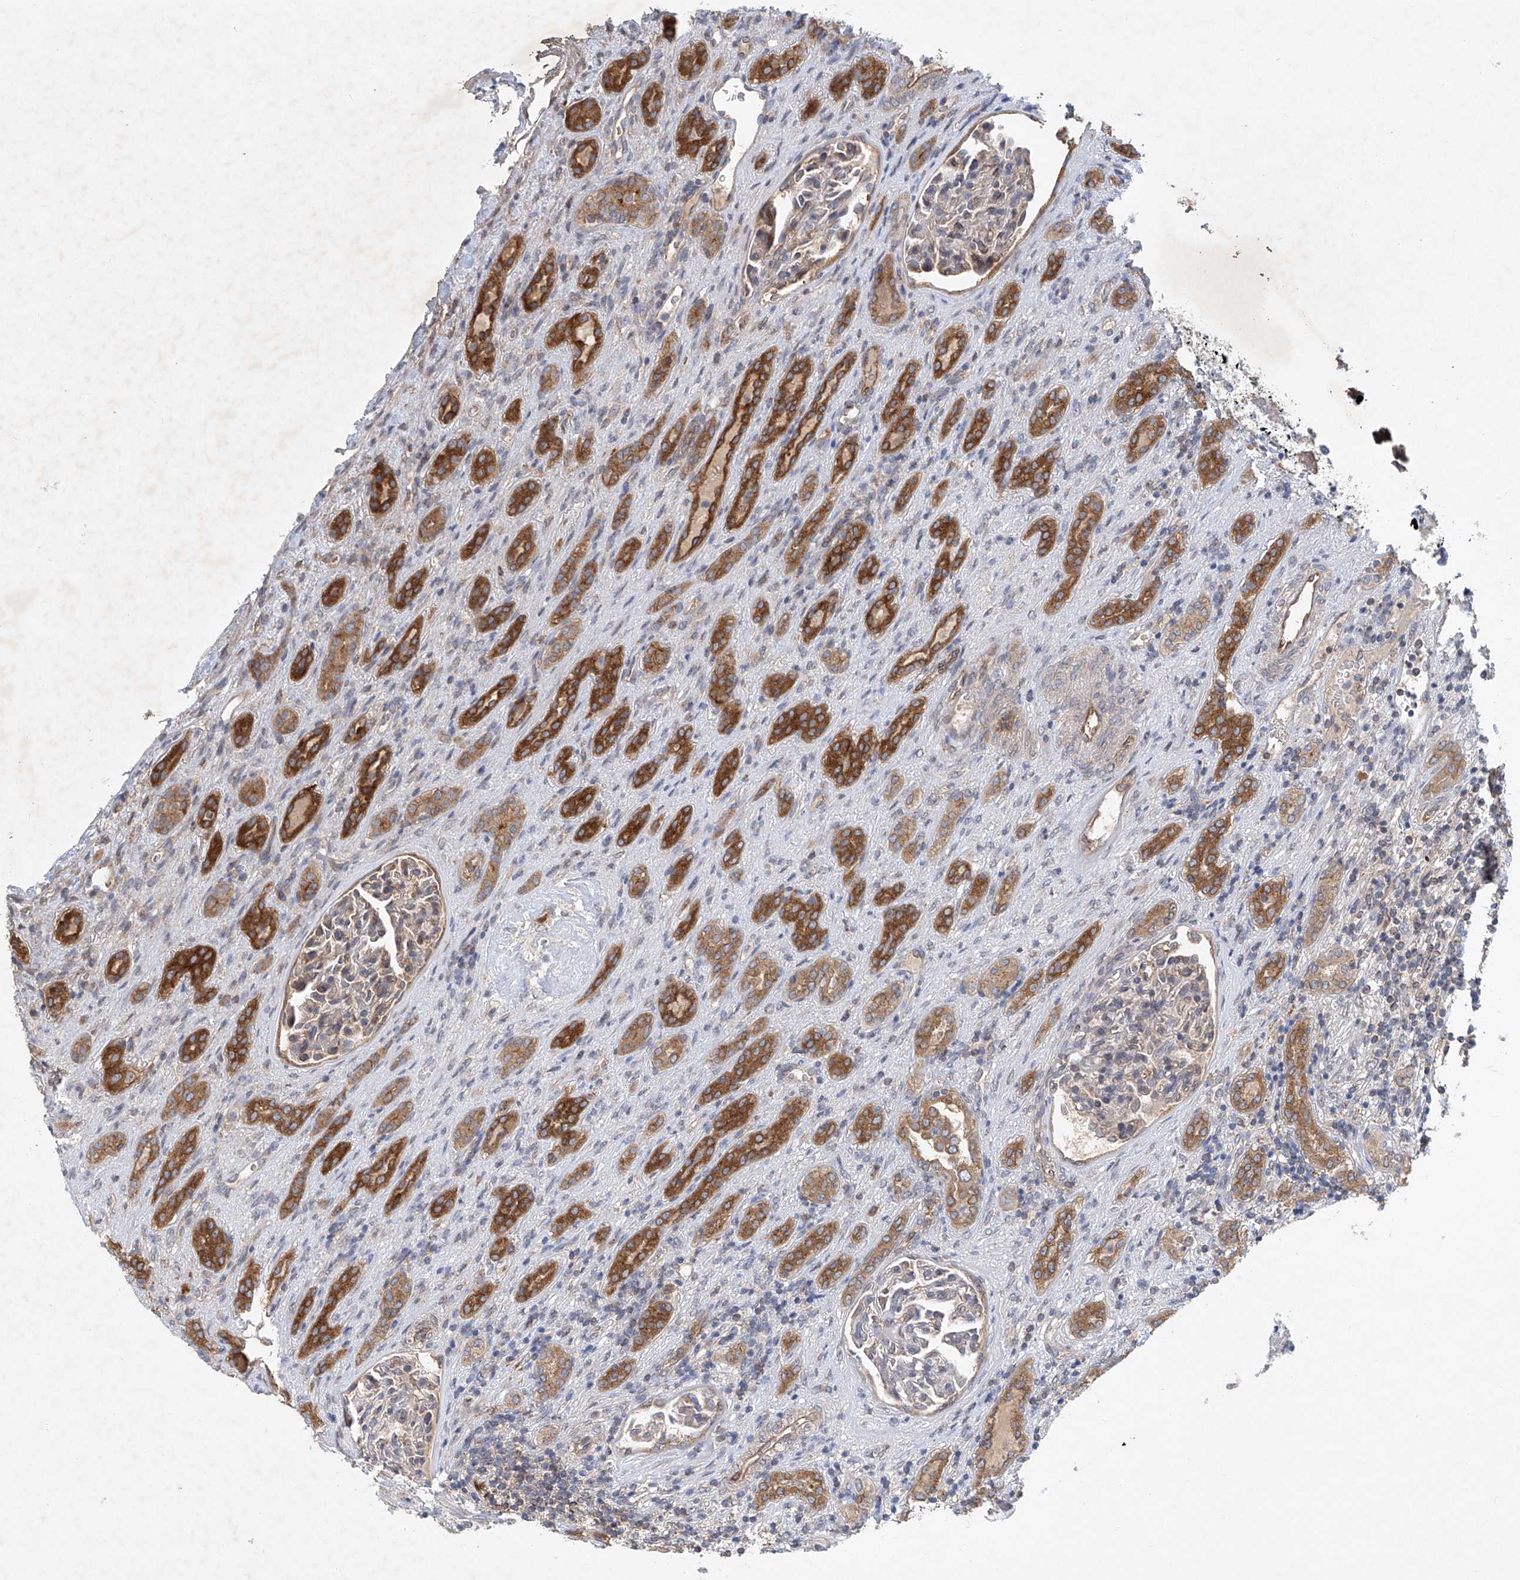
{"staining": {"intensity": "weak", "quantity": "25%-75%", "location": "cytoplasmic/membranous"}, "tissue": "renal cancer", "cell_type": "Tumor cells", "image_type": "cancer", "snomed": [{"axis": "morphology", "description": "Adenocarcinoma, NOS"}, {"axis": "topography", "description": "Kidney"}], "caption": "Human adenocarcinoma (renal) stained with a protein marker shows weak staining in tumor cells.", "gene": "CARMIL1", "patient": {"sex": "female", "age": 54}}